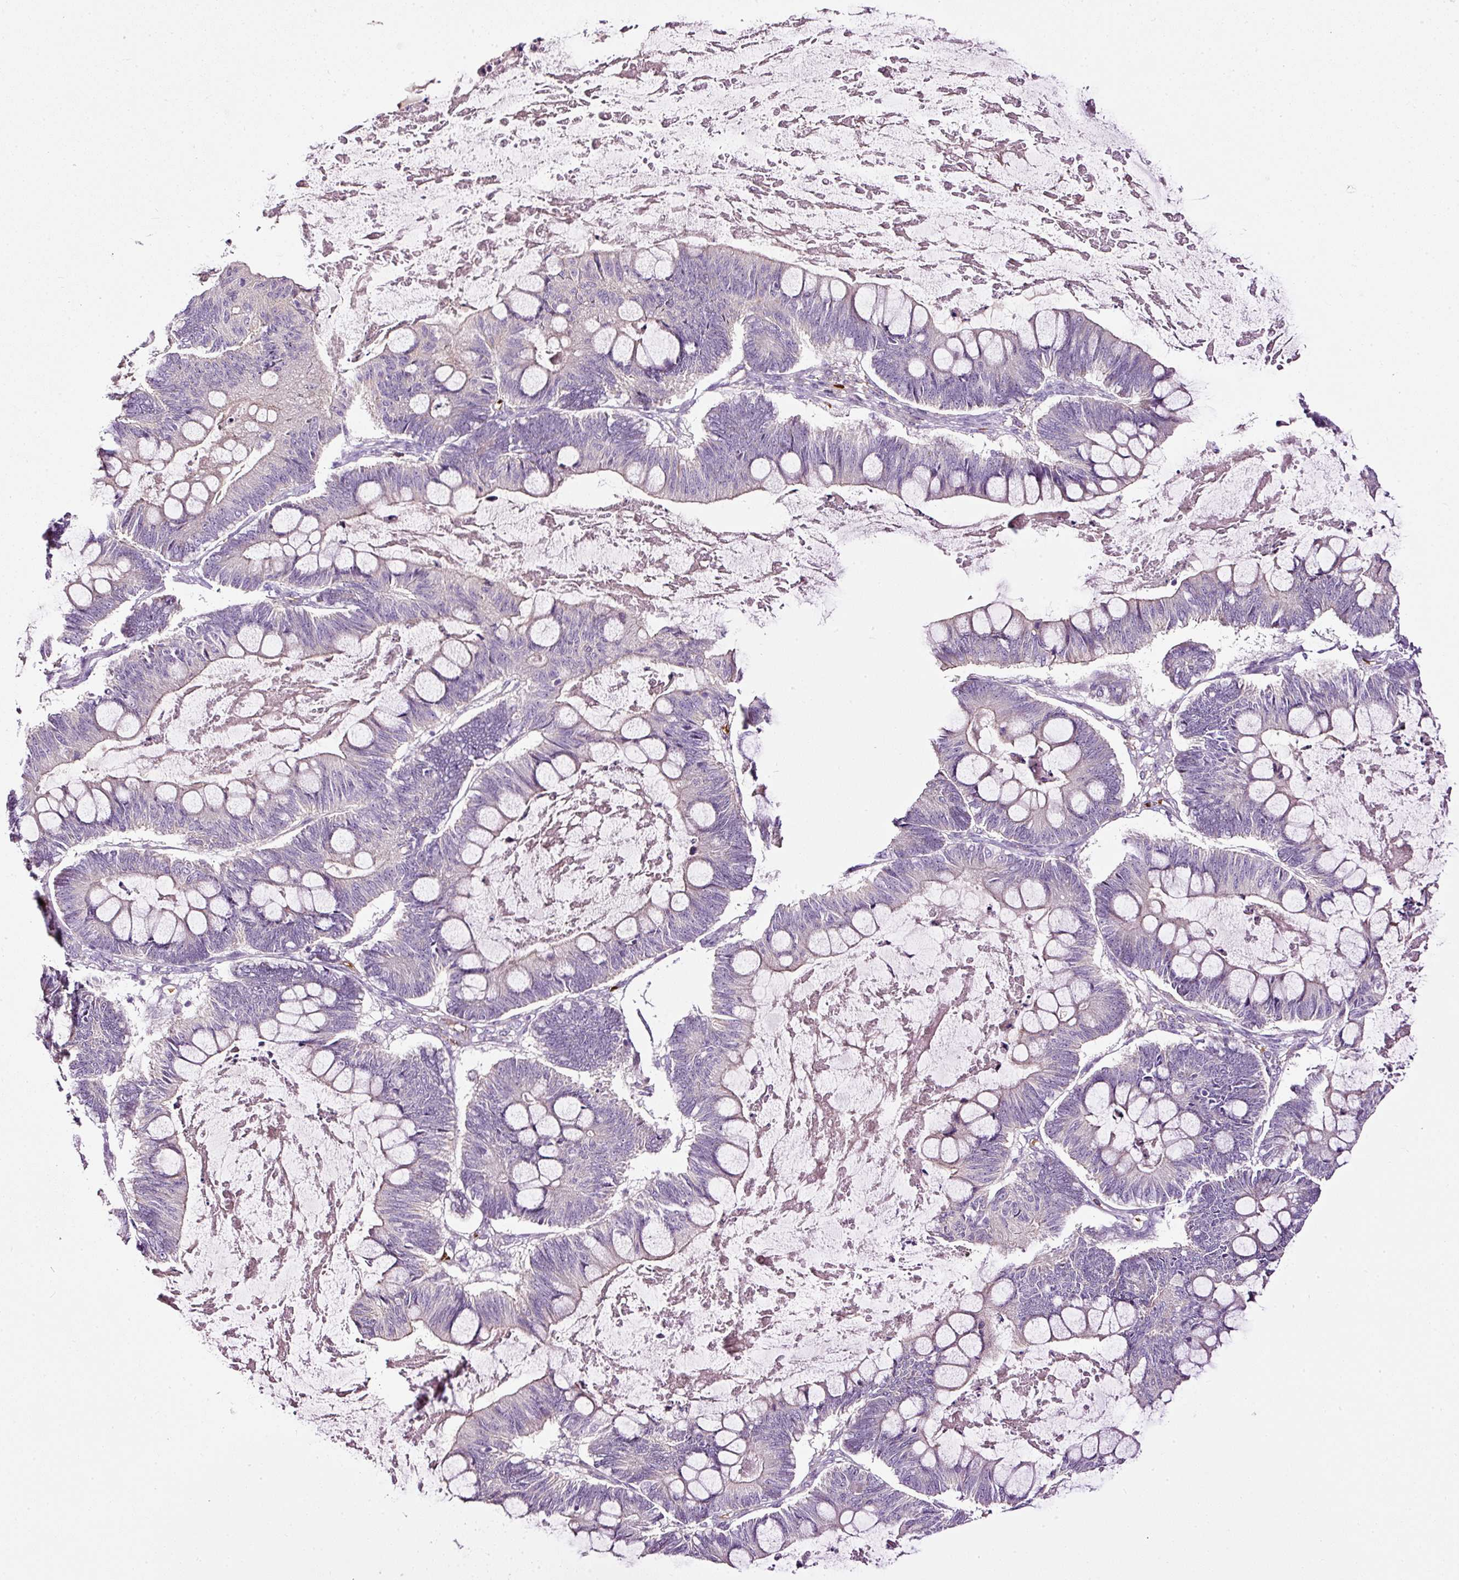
{"staining": {"intensity": "negative", "quantity": "none", "location": "none"}, "tissue": "ovarian cancer", "cell_type": "Tumor cells", "image_type": "cancer", "snomed": [{"axis": "morphology", "description": "Cystadenocarcinoma, mucinous, NOS"}, {"axis": "topography", "description": "Ovary"}], "caption": "DAB (3,3'-diaminobenzidine) immunohistochemical staining of ovarian cancer (mucinous cystadenocarcinoma) shows no significant expression in tumor cells.", "gene": "USHBP1", "patient": {"sex": "female", "age": 61}}